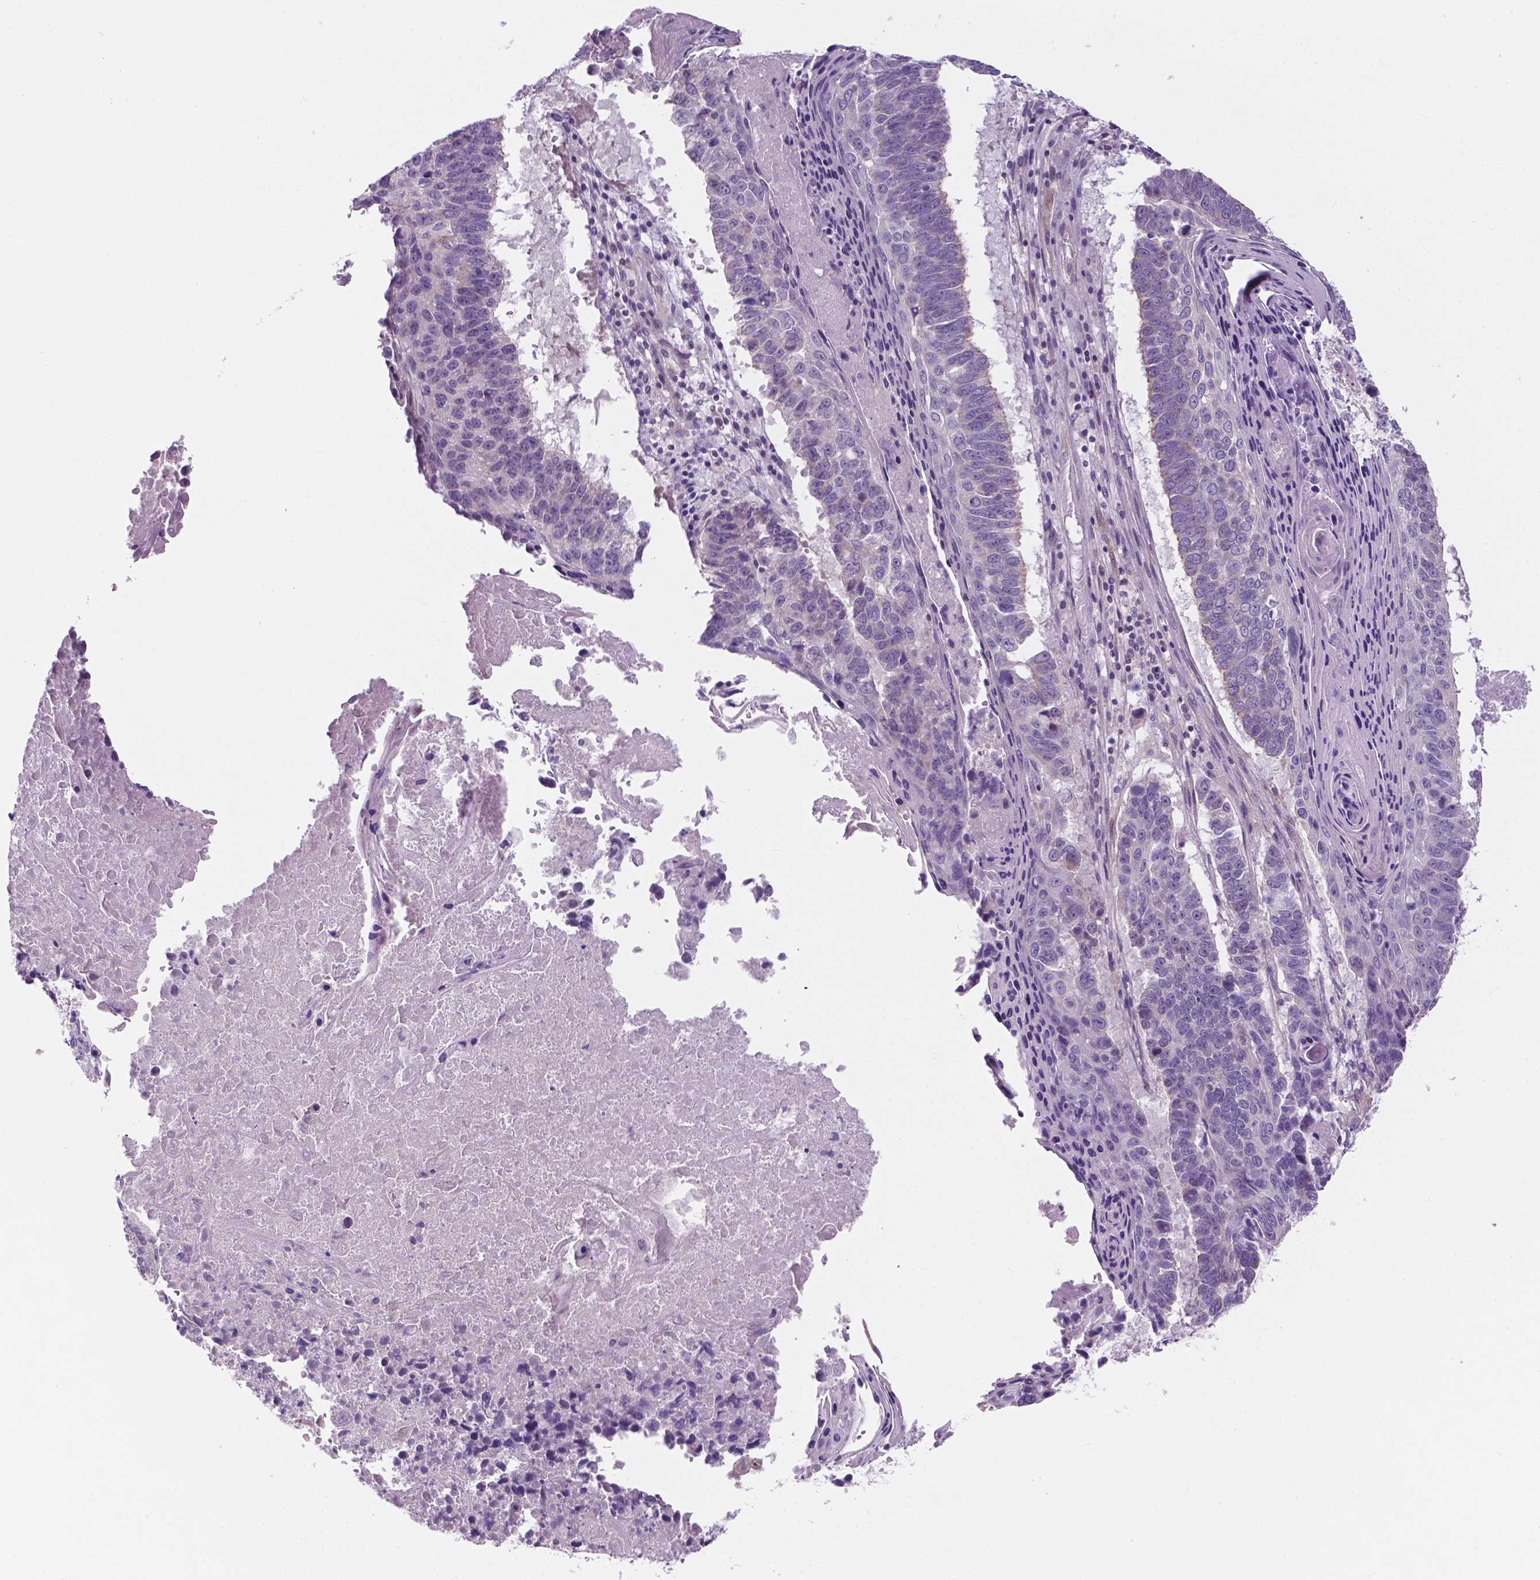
{"staining": {"intensity": "weak", "quantity": "<25%", "location": "cytoplasmic/membranous"}, "tissue": "lung cancer", "cell_type": "Tumor cells", "image_type": "cancer", "snomed": [{"axis": "morphology", "description": "Squamous cell carcinoma, NOS"}, {"axis": "topography", "description": "Lung"}], "caption": "An image of lung cancer stained for a protein displays no brown staining in tumor cells. (IHC, brightfield microscopy, high magnification).", "gene": "FAM50B", "patient": {"sex": "male", "age": 73}}